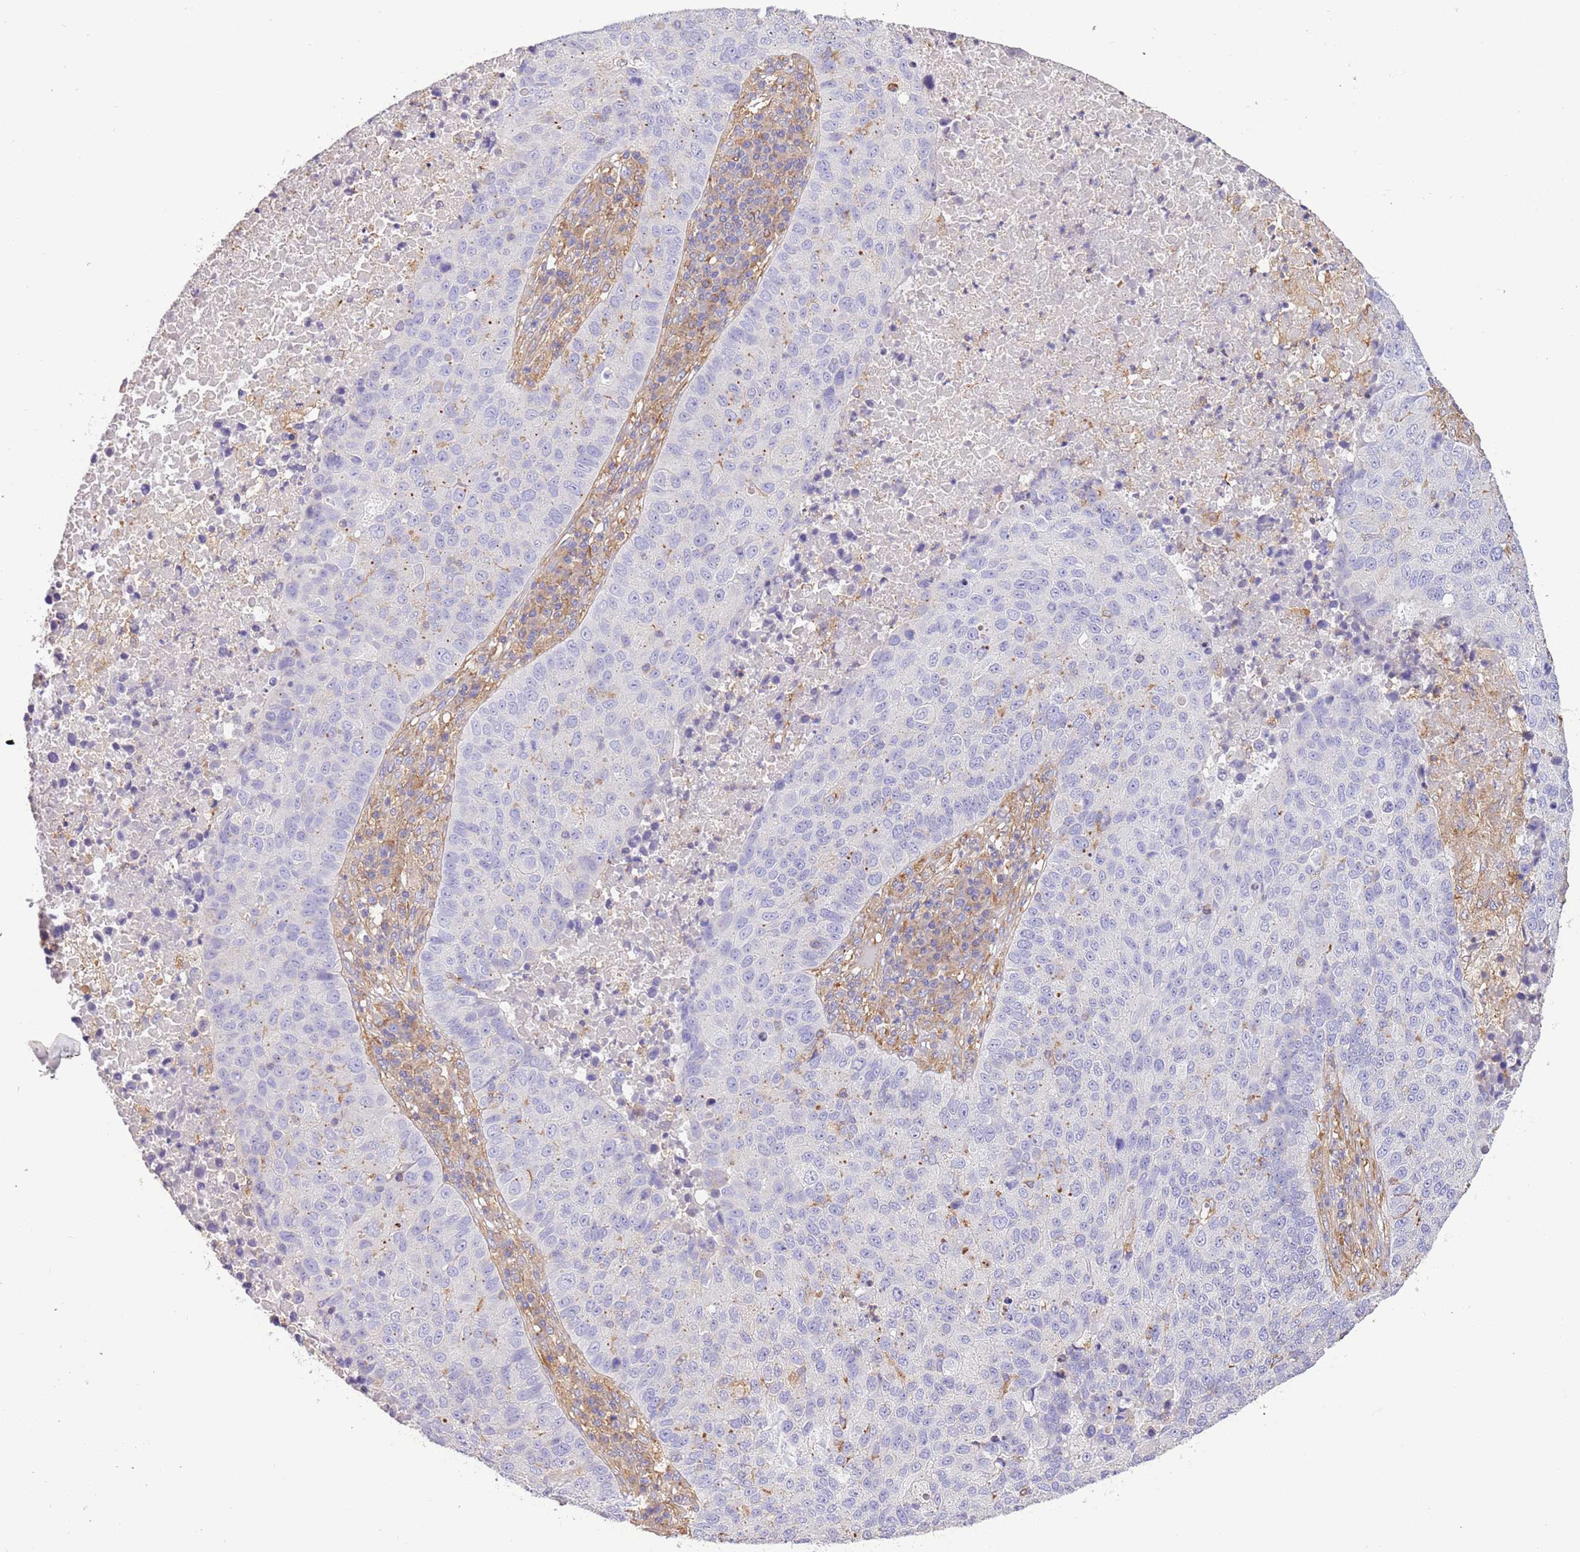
{"staining": {"intensity": "negative", "quantity": "none", "location": "none"}, "tissue": "lung cancer", "cell_type": "Tumor cells", "image_type": "cancer", "snomed": [{"axis": "morphology", "description": "Squamous cell carcinoma, NOS"}, {"axis": "topography", "description": "Lung"}], "caption": "Immunohistochemistry photomicrograph of human lung squamous cell carcinoma stained for a protein (brown), which displays no staining in tumor cells.", "gene": "NAALADL1", "patient": {"sex": "male", "age": 73}}